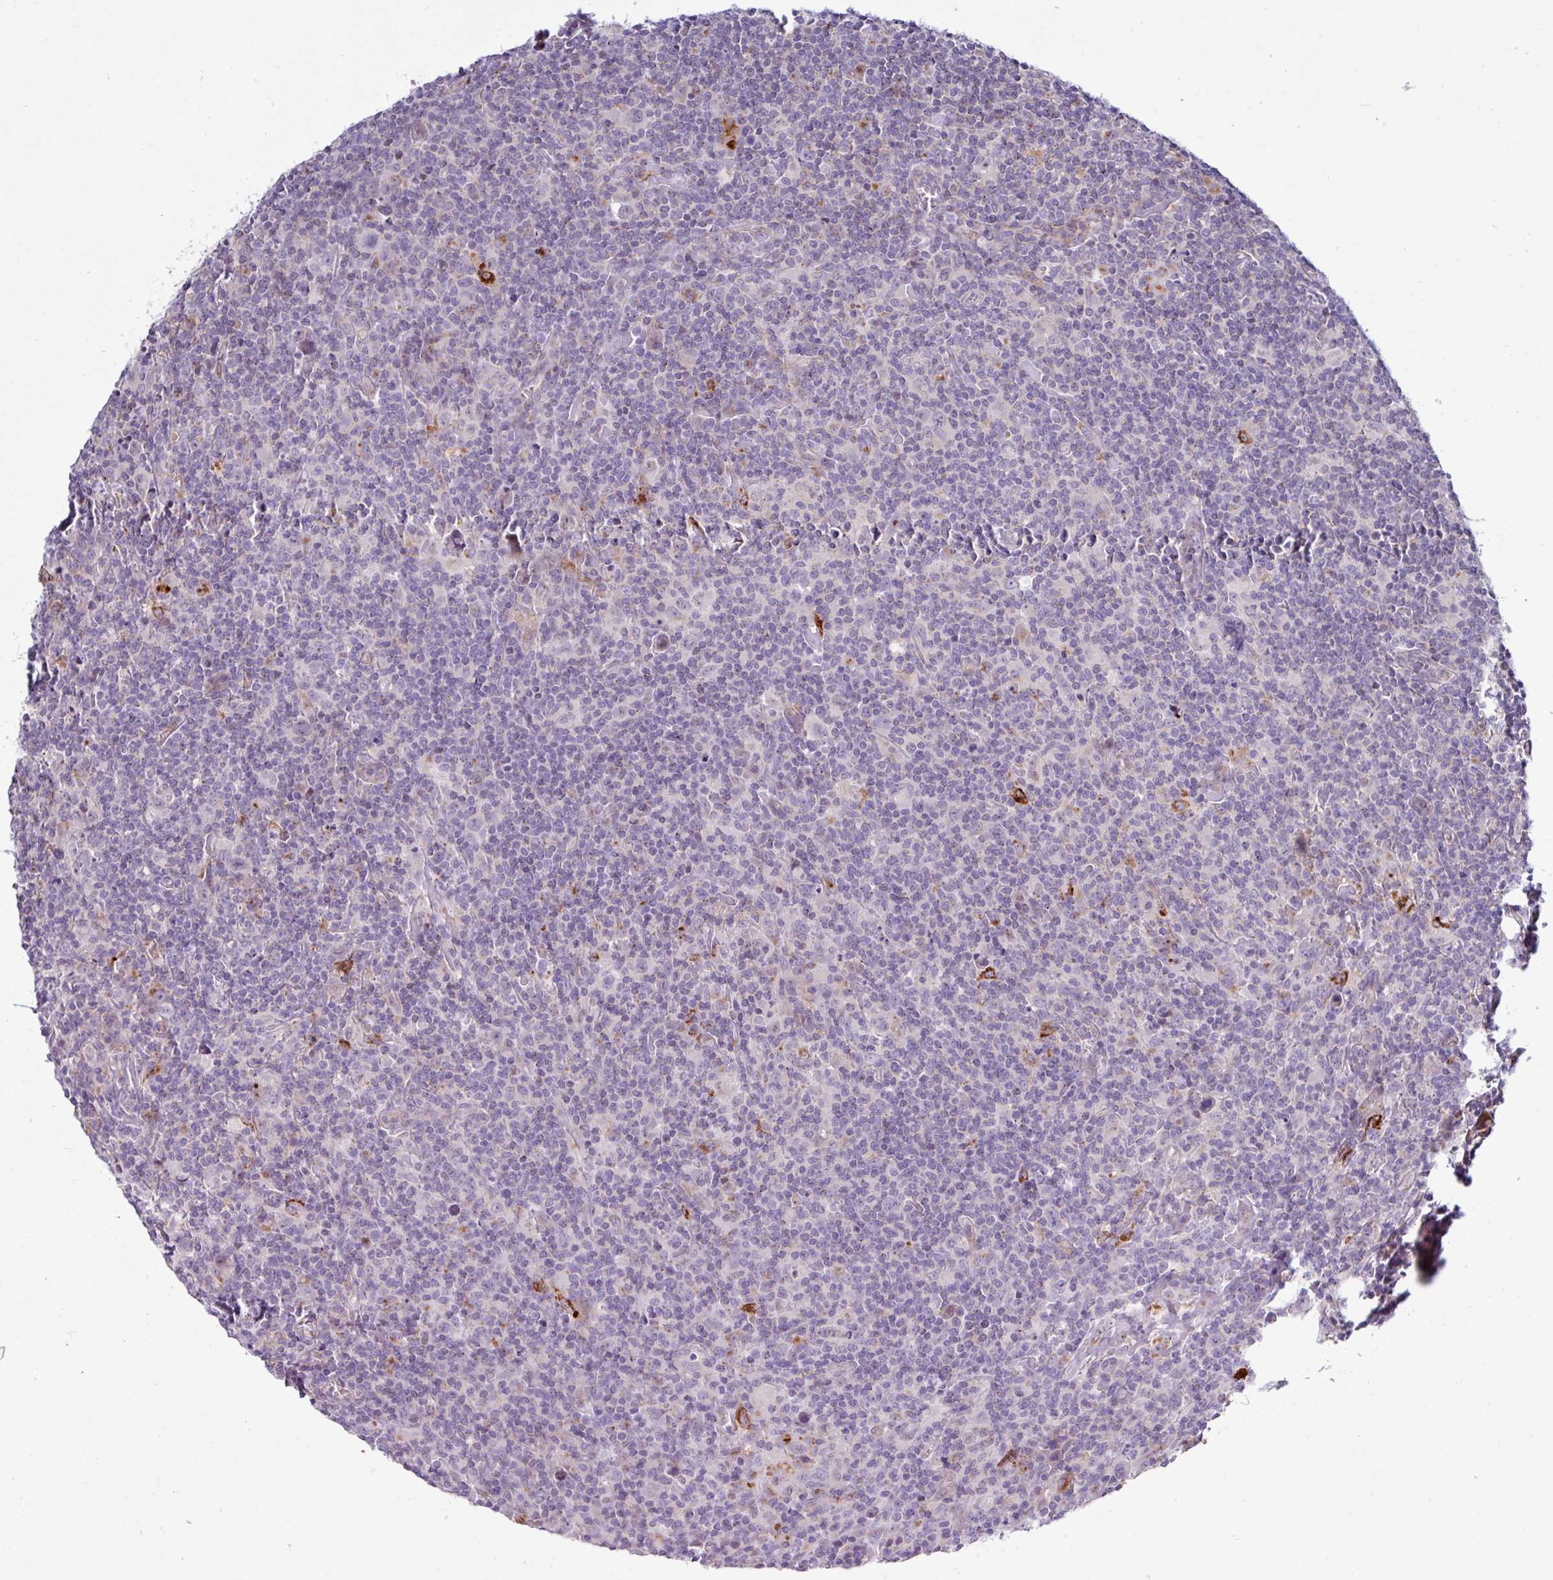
{"staining": {"intensity": "negative", "quantity": "none", "location": "none"}, "tissue": "lymphoma", "cell_type": "Tumor cells", "image_type": "cancer", "snomed": [{"axis": "morphology", "description": "Hodgkin's disease, NOS"}, {"axis": "topography", "description": "Lymph node"}], "caption": "Immunohistochemical staining of Hodgkin's disease shows no significant positivity in tumor cells.", "gene": "AMIGO2", "patient": {"sex": "female", "age": 18}}